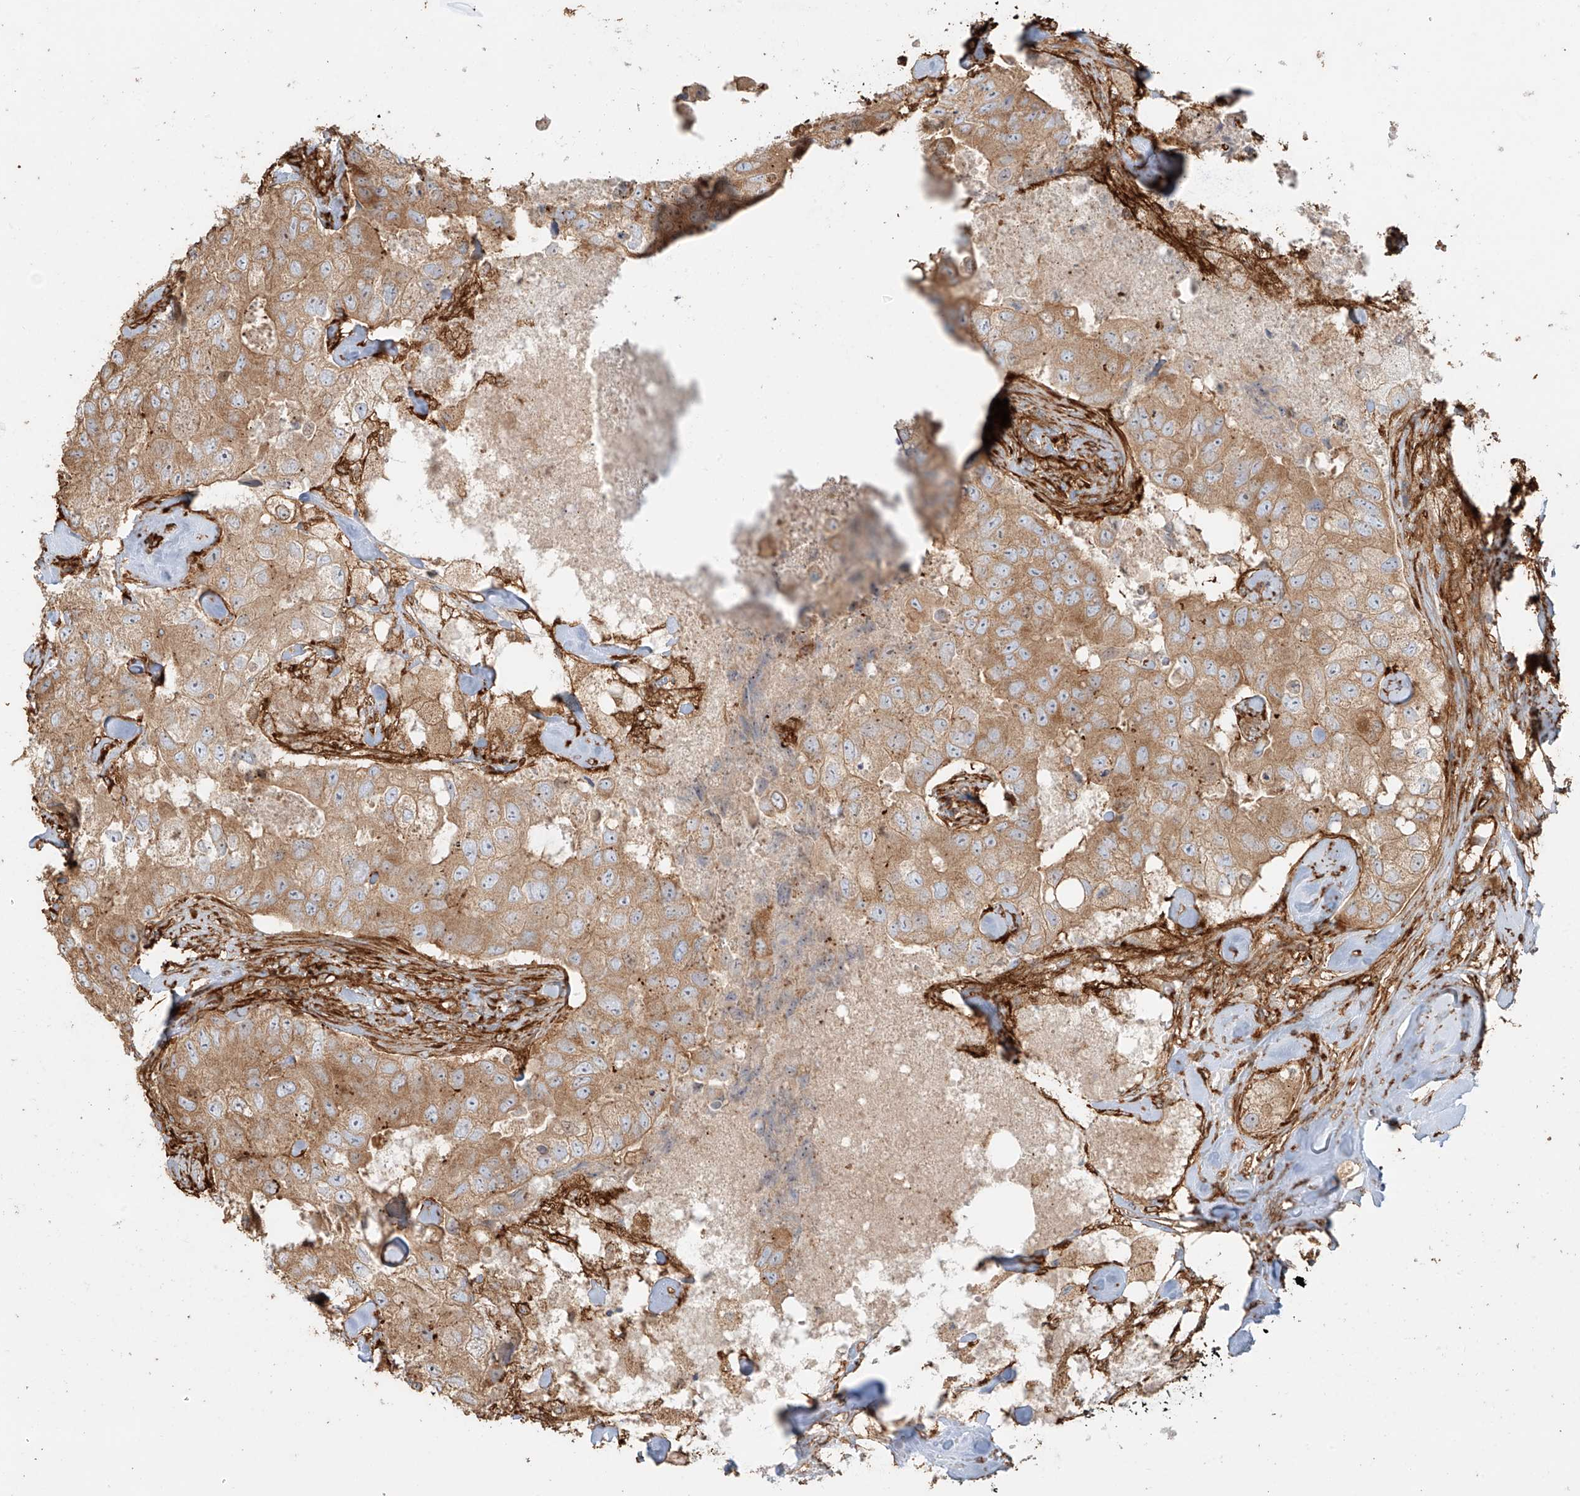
{"staining": {"intensity": "moderate", "quantity": ">75%", "location": "cytoplasmic/membranous"}, "tissue": "breast cancer", "cell_type": "Tumor cells", "image_type": "cancer", "snomed": [{"axis": "morphology", "description": "Duct carcinoma"}, {"axis": "topography", "description": "Breast"}], "caption": "Breast cancer (infiltrating ductal carcinoma) was stained to show a protein in brown. There is medium levels of moderate cytoplasmic/membranous staining in approximately >75% of tumor cells.", "gene": "SNX9", "patient": {"sex": "female", "age": 62}}